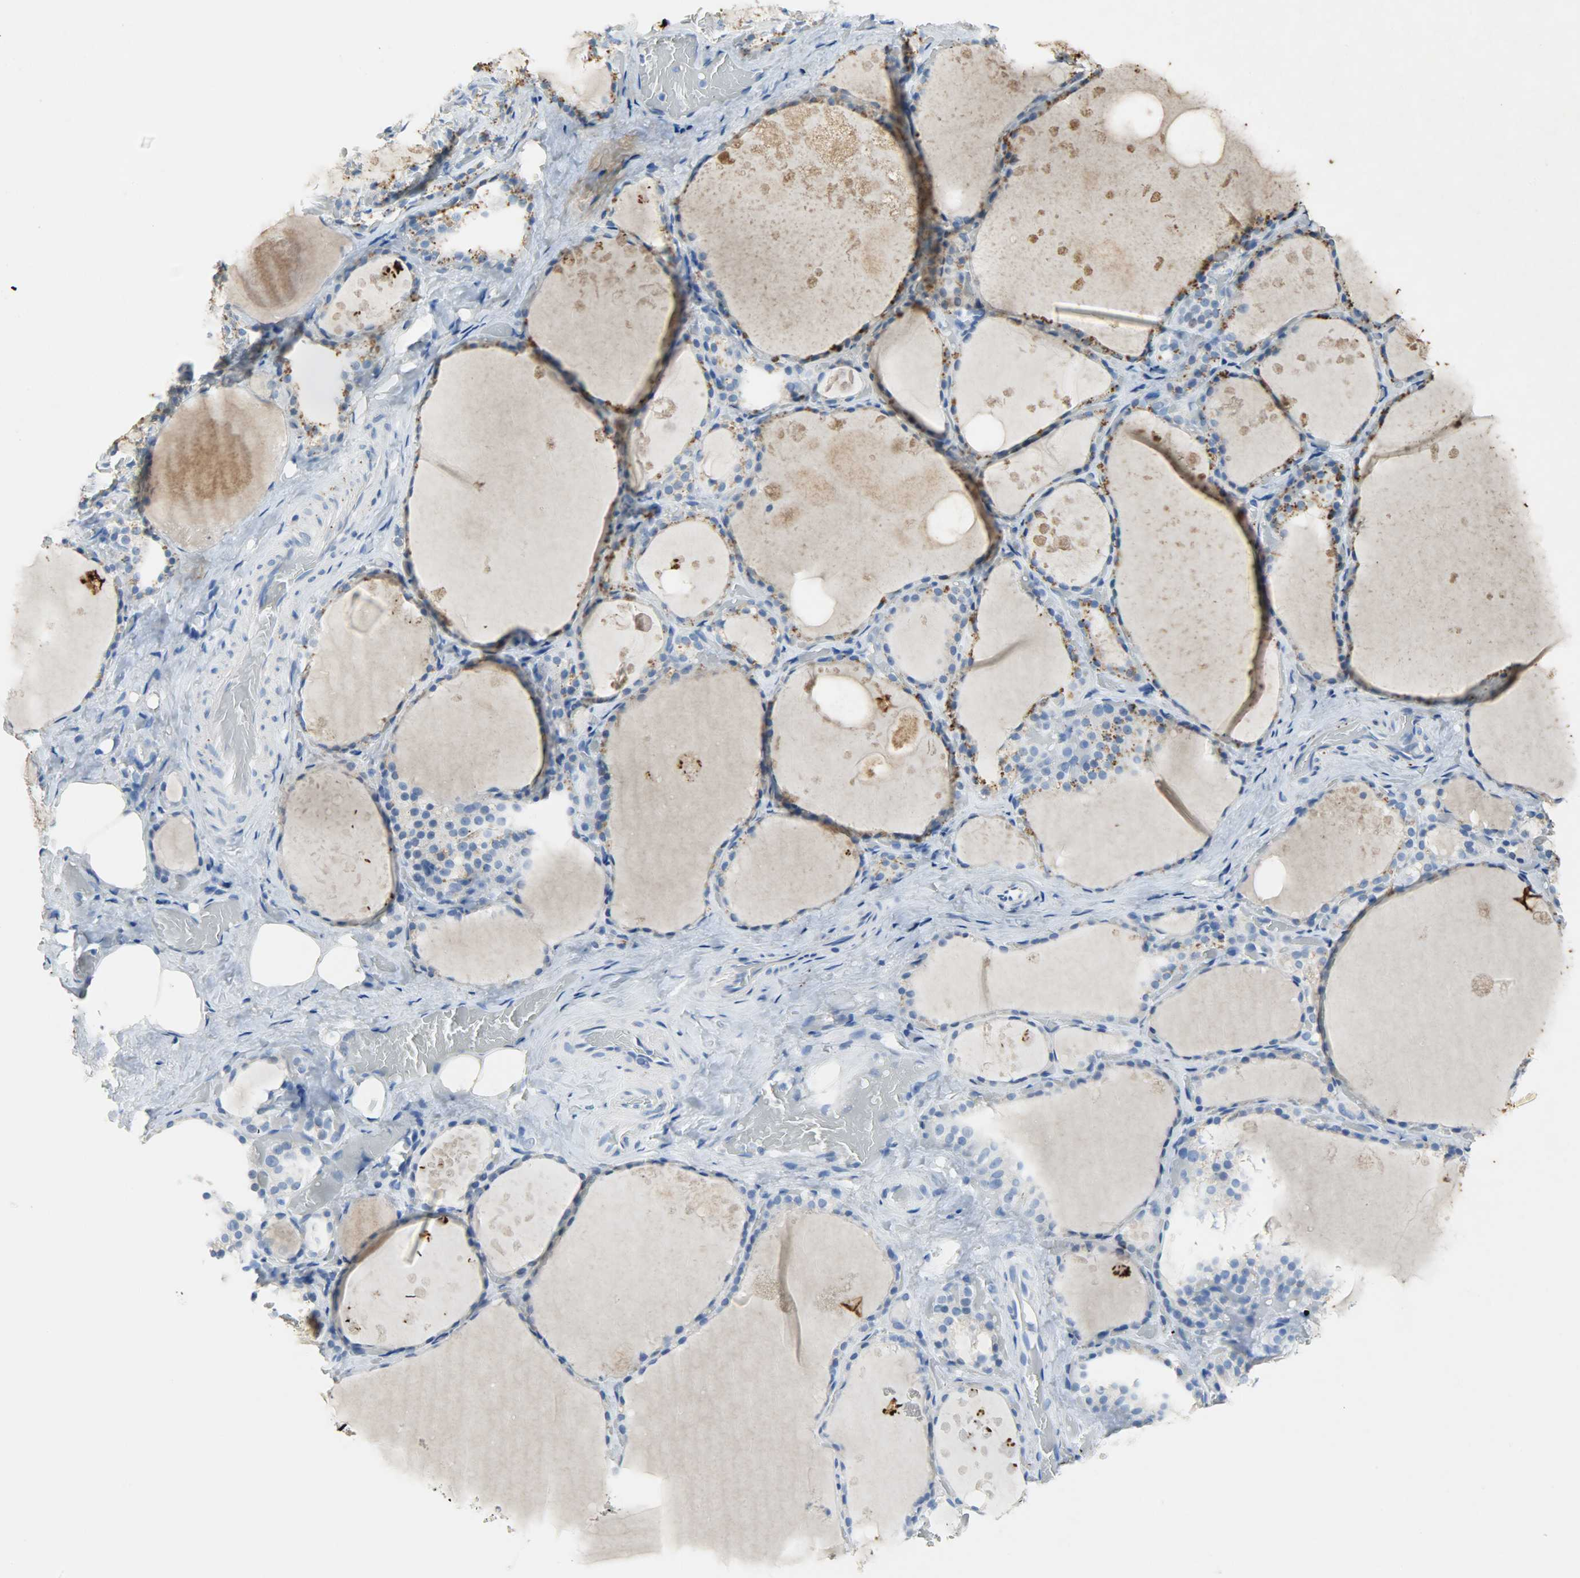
{"staining": {"intensity": "weak", "quantity": "25%-75%", "location": "cytoplasmic/membranous"}, "tissue": "thyroid gland", "cell_type": "Glandular cells", "image_type": "normal", "snomed": [{"axis": "morphology", "description": "Normal tissue, NOS"}, {"axis": "topography", "description": "Thyroid gland"}], "caption": "Unremarkable thyroid gland shows weak cytoplasmic/membranous staining in about 25%-75% of glandular cells (Brightfield microscopy of DAB IHC at high magnification)..", "gene": "CA3", "patient": {"sex": "male", "age": 61}}